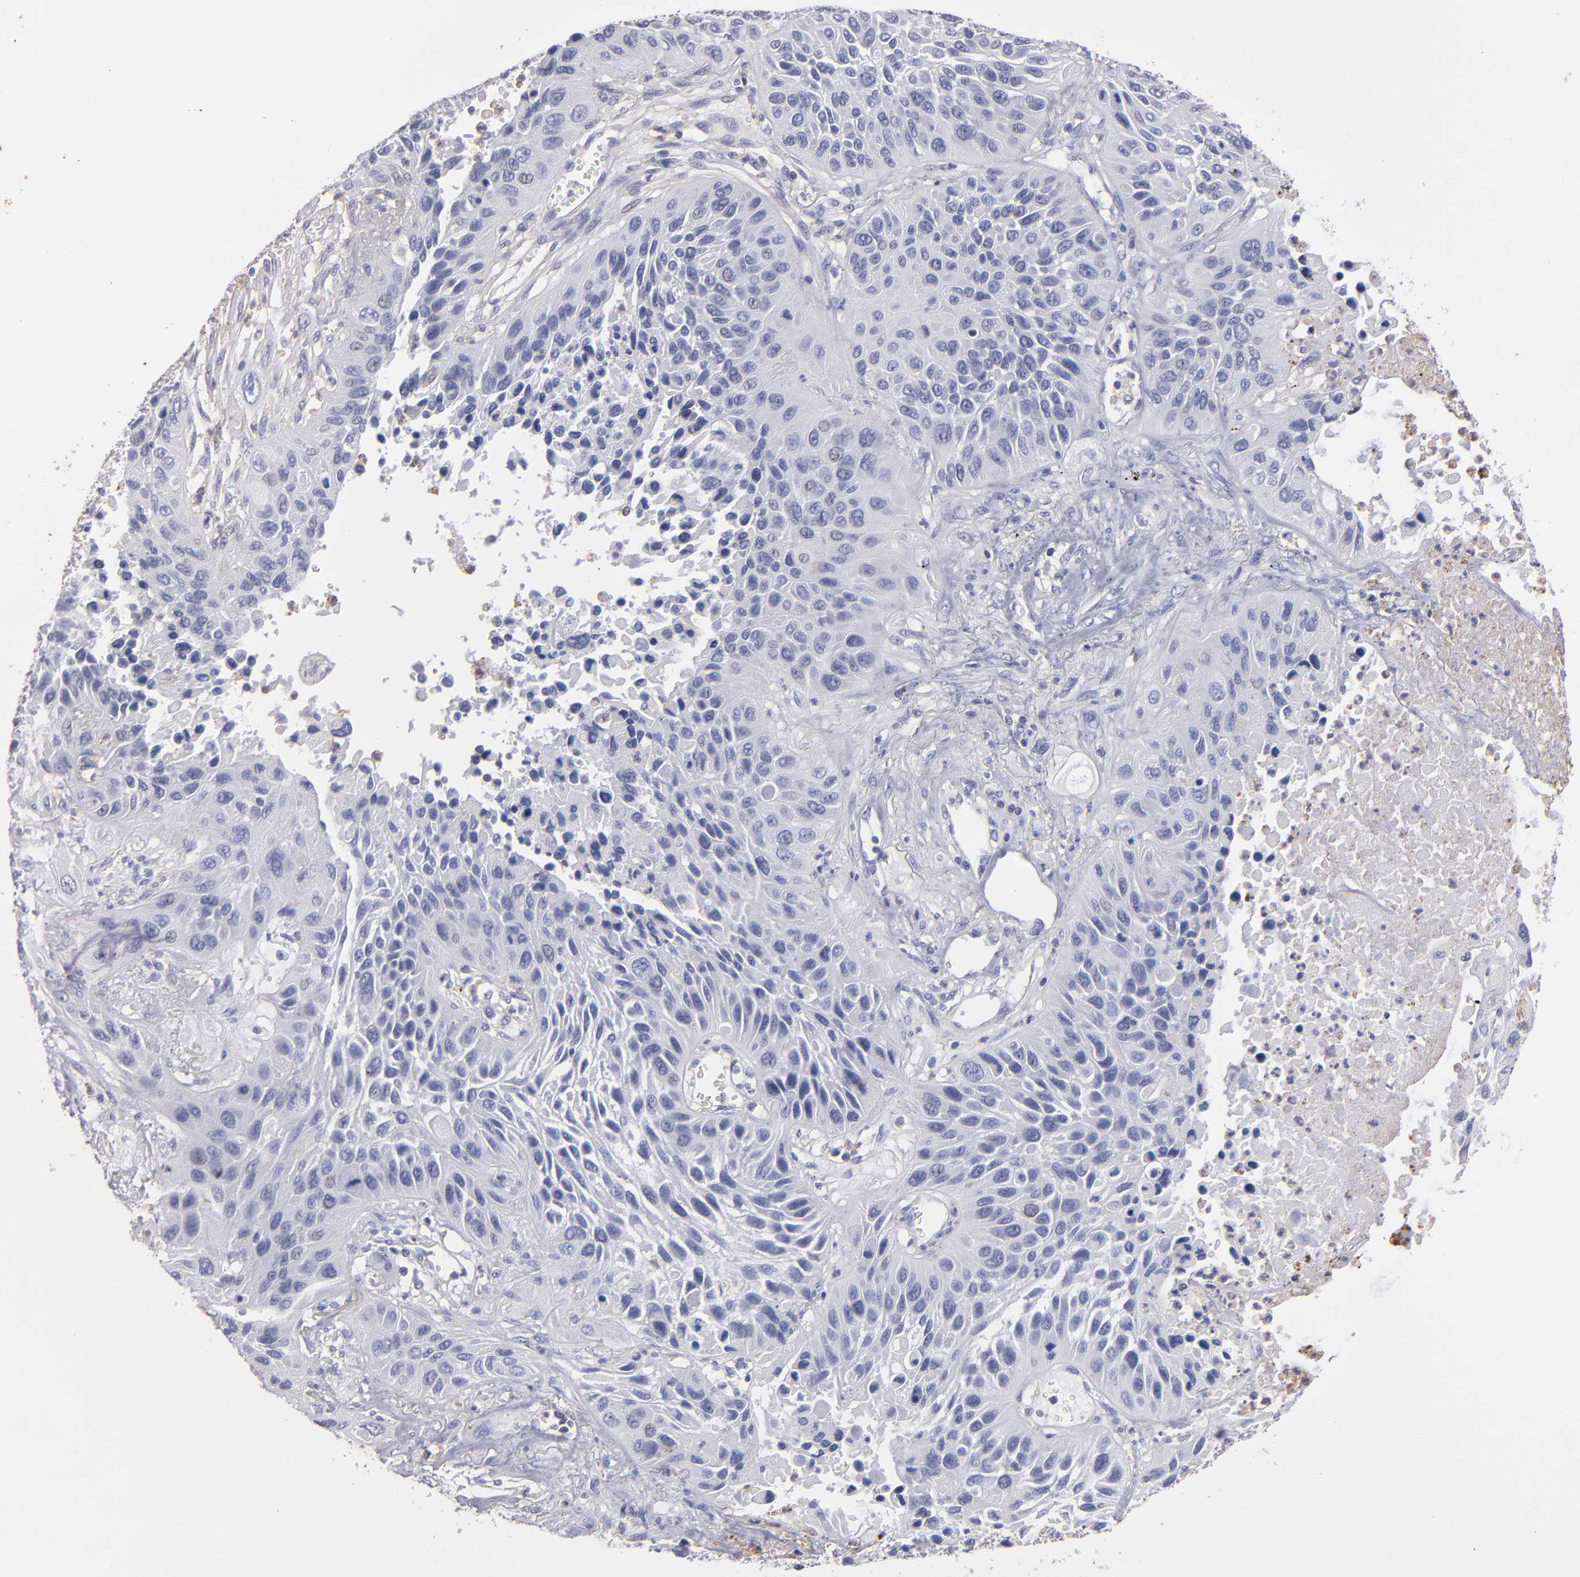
{"staining": {"intensity": "negative", "quantity": "none", "location": "none"}, "tissue": "lung cancer", "cell_type": "Tumor cells", "image_type": "cancer", "snomed": [{"axis": "morphology", "description": "Squamous cell carcinoma, NOS"}, {"axis": "topography", "description": "Lung"}], "caption": "Lung cancer (squamous cell carcinoma) was stained to show a protein in brown. There is no significant positivity in tumor cells.", "gene": "ABCB1", "patient": {"sex": "female", "age": 76}}